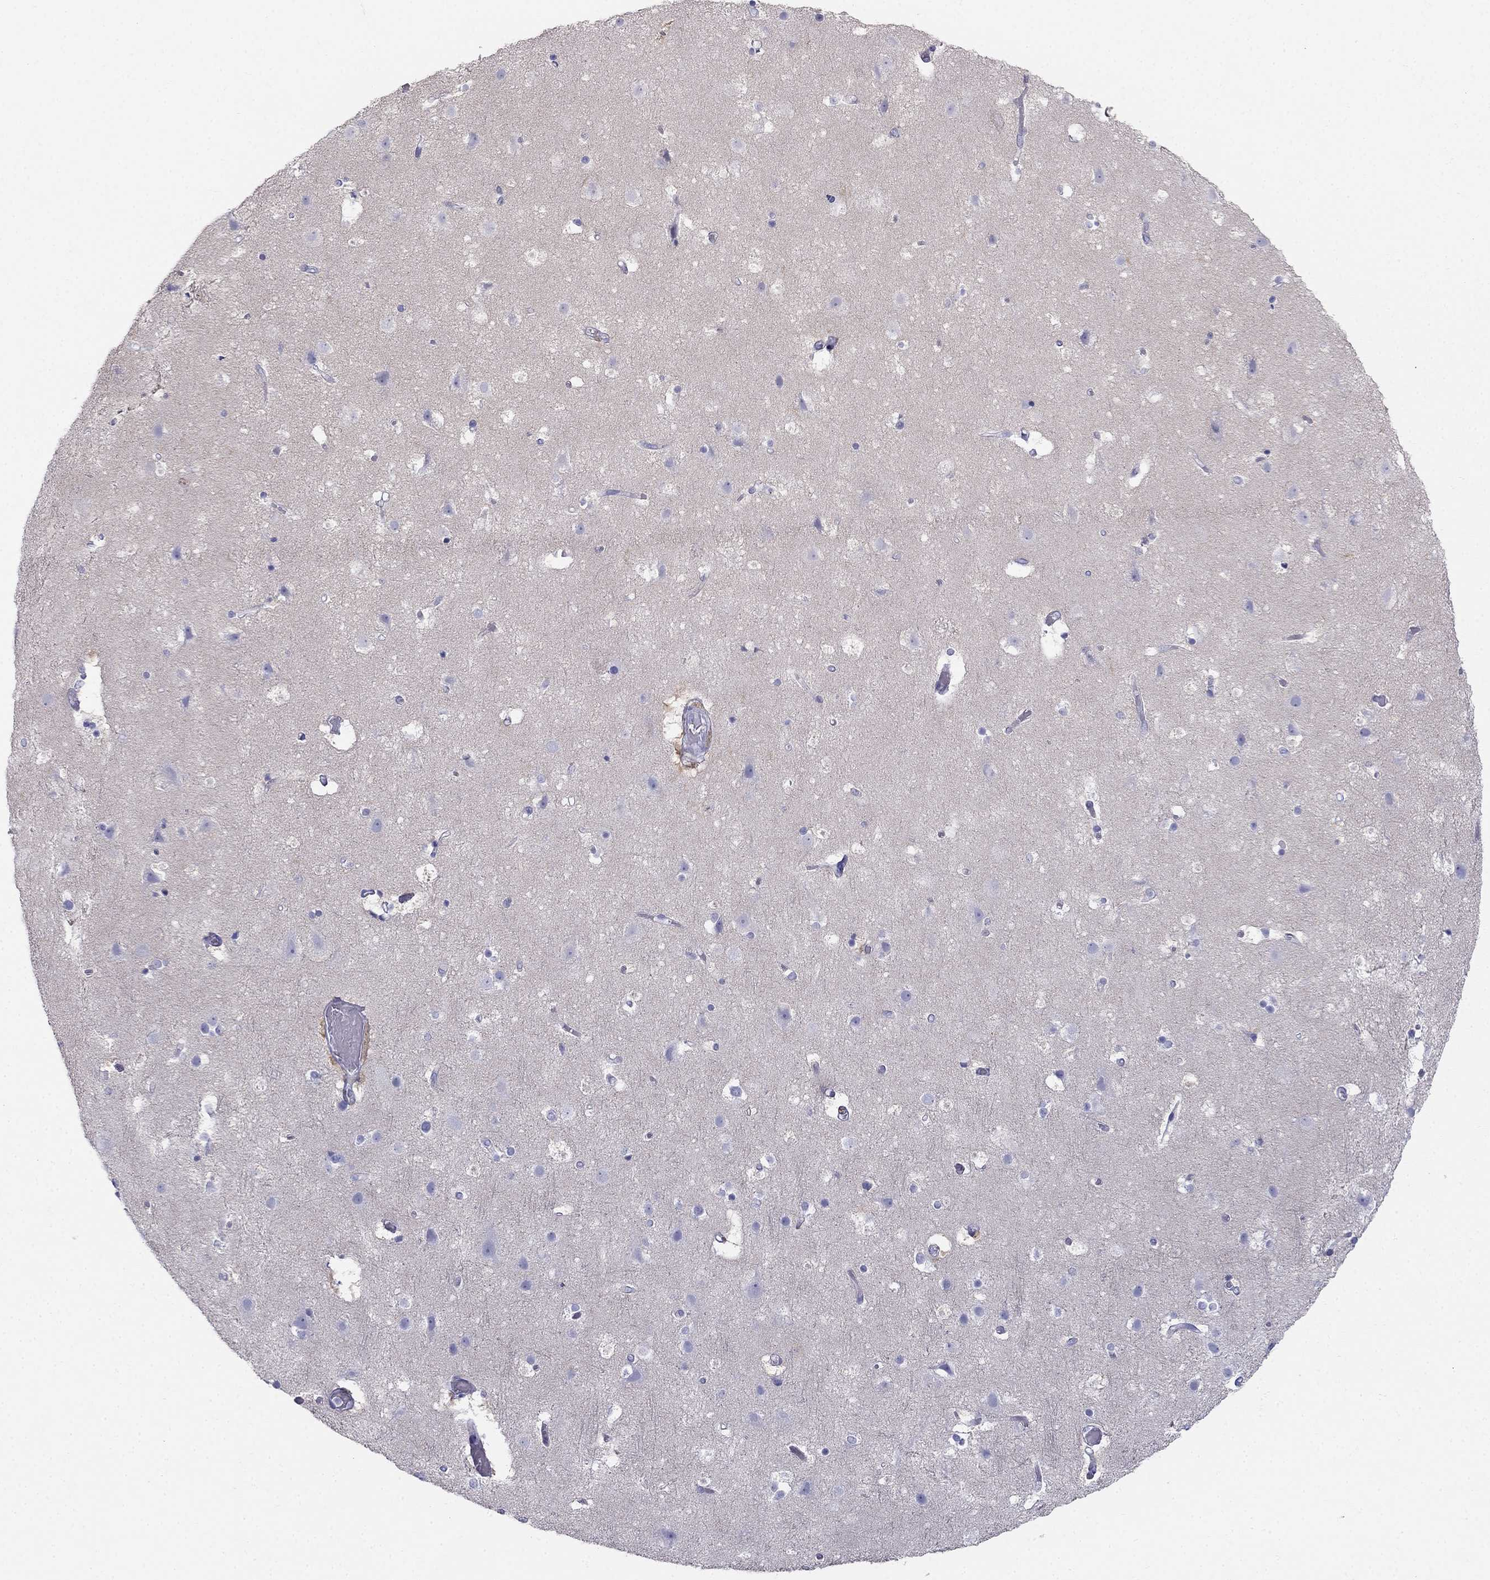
{"staining": {"intensity": "negative", "quantity": "none", "location": "none"}, "tissue": "cerebral cortex", "cell_type": "Endothelial cells", "image_type": "normal", "snomed": [{"axis": "morphology", "description": "Normal tissue, NOS"}, {"axis": "topography", "description": "Cerebral cortex"}], "caption": "IHC of unremarkable cerebral cortex exhibits no expression in endothelial cells.", "gene": "RFLNA", "patient": {"sex": "female", "age": 52}}